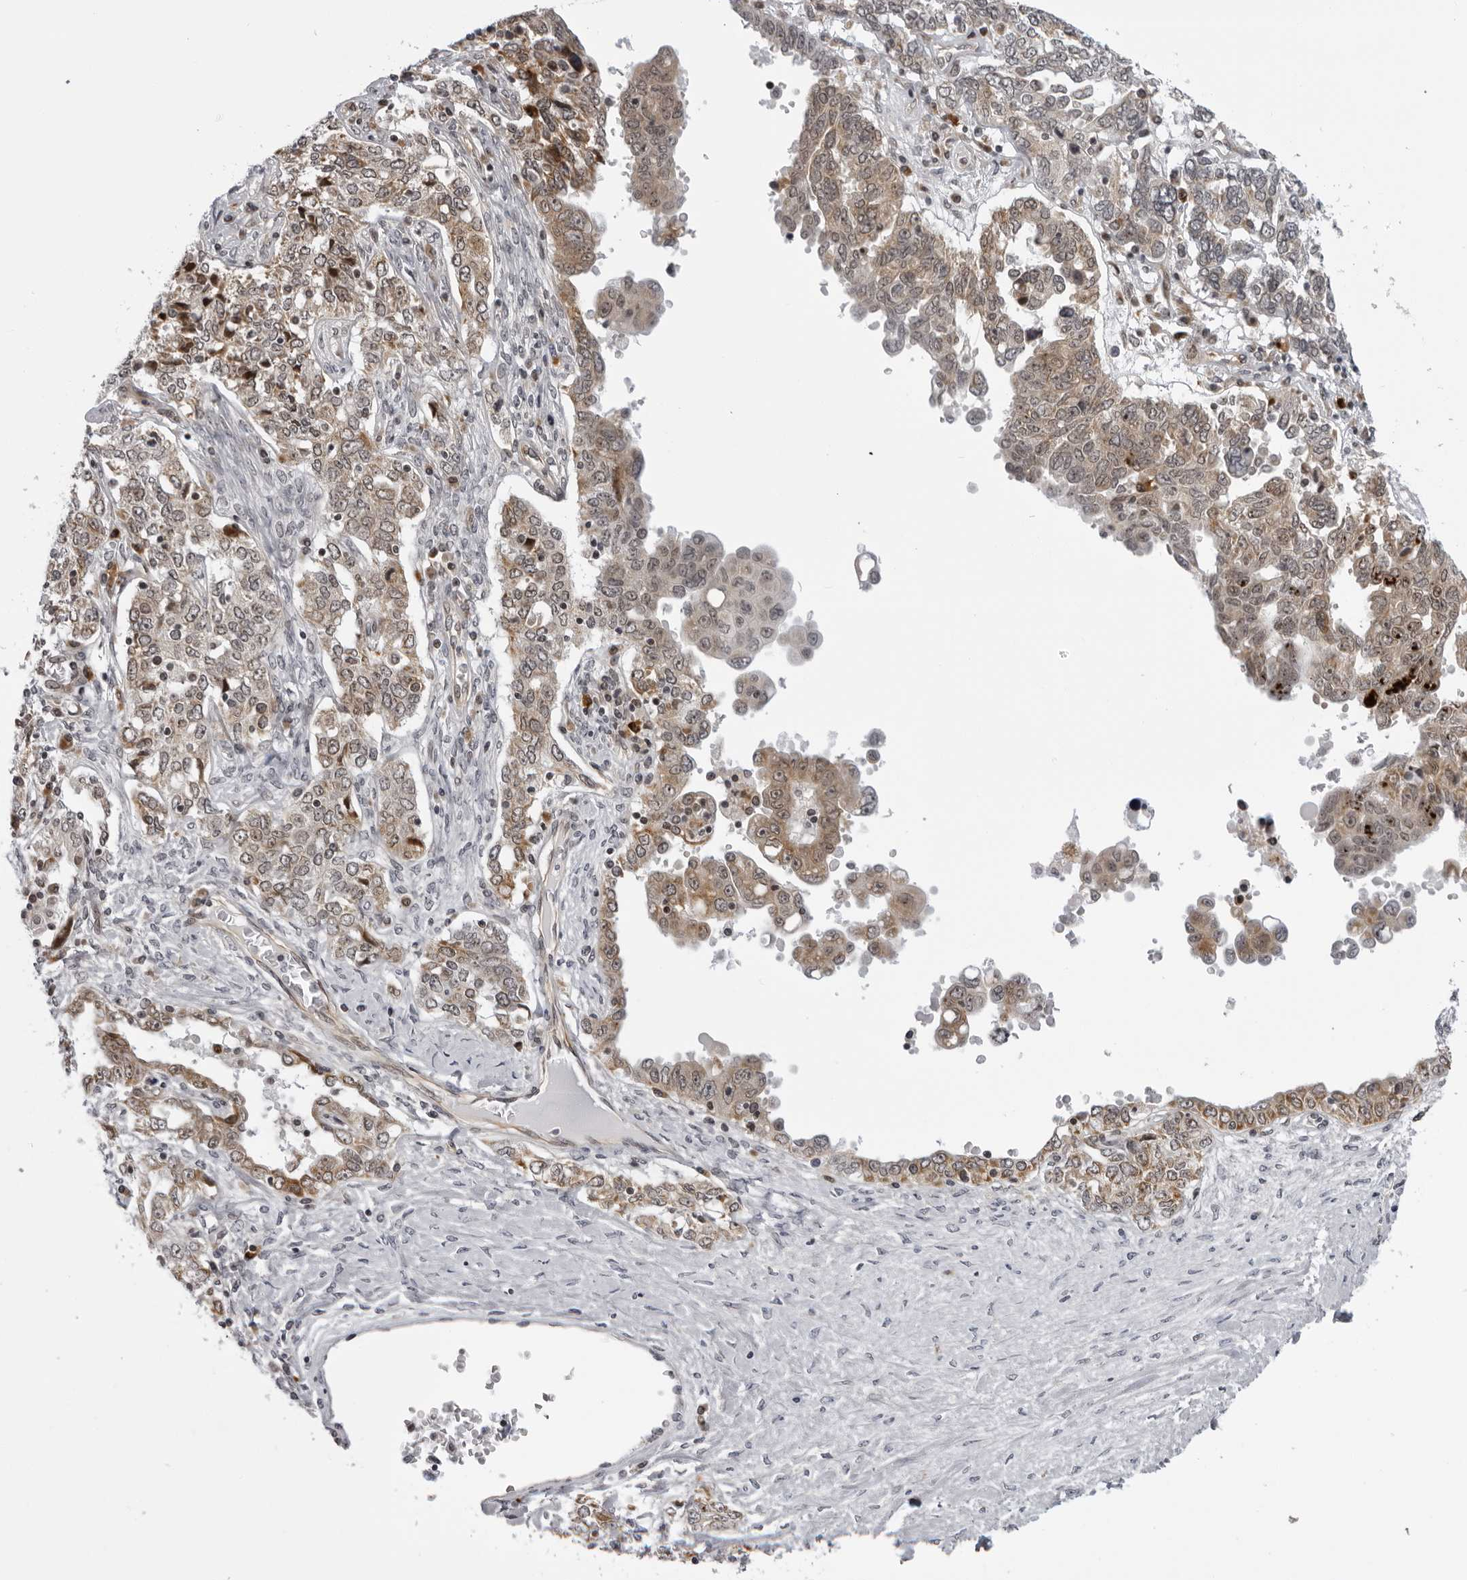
{"staining": {"intensity": "weak", "quantity": ">75%", "location": "cytoplasmic/membranous"}, "tissue": "ovarian cancer", "cell_type": "Tumor cells", "image_type": "cancer", "snomed": [{"axis": "morphology", "description": "Carcinoma, endometroid"}, {"axis": "topography", "description": "Ovary"}], "caption": "Protein expression by immunohistochemistry exhibits weak cytoplasmic/membranous staining in approximately >75% of tumor cells in ovarian cancer (endometroid carcinoma).", "gene": "GCSAML", "patient": {"sex": "female", "age": 62}}